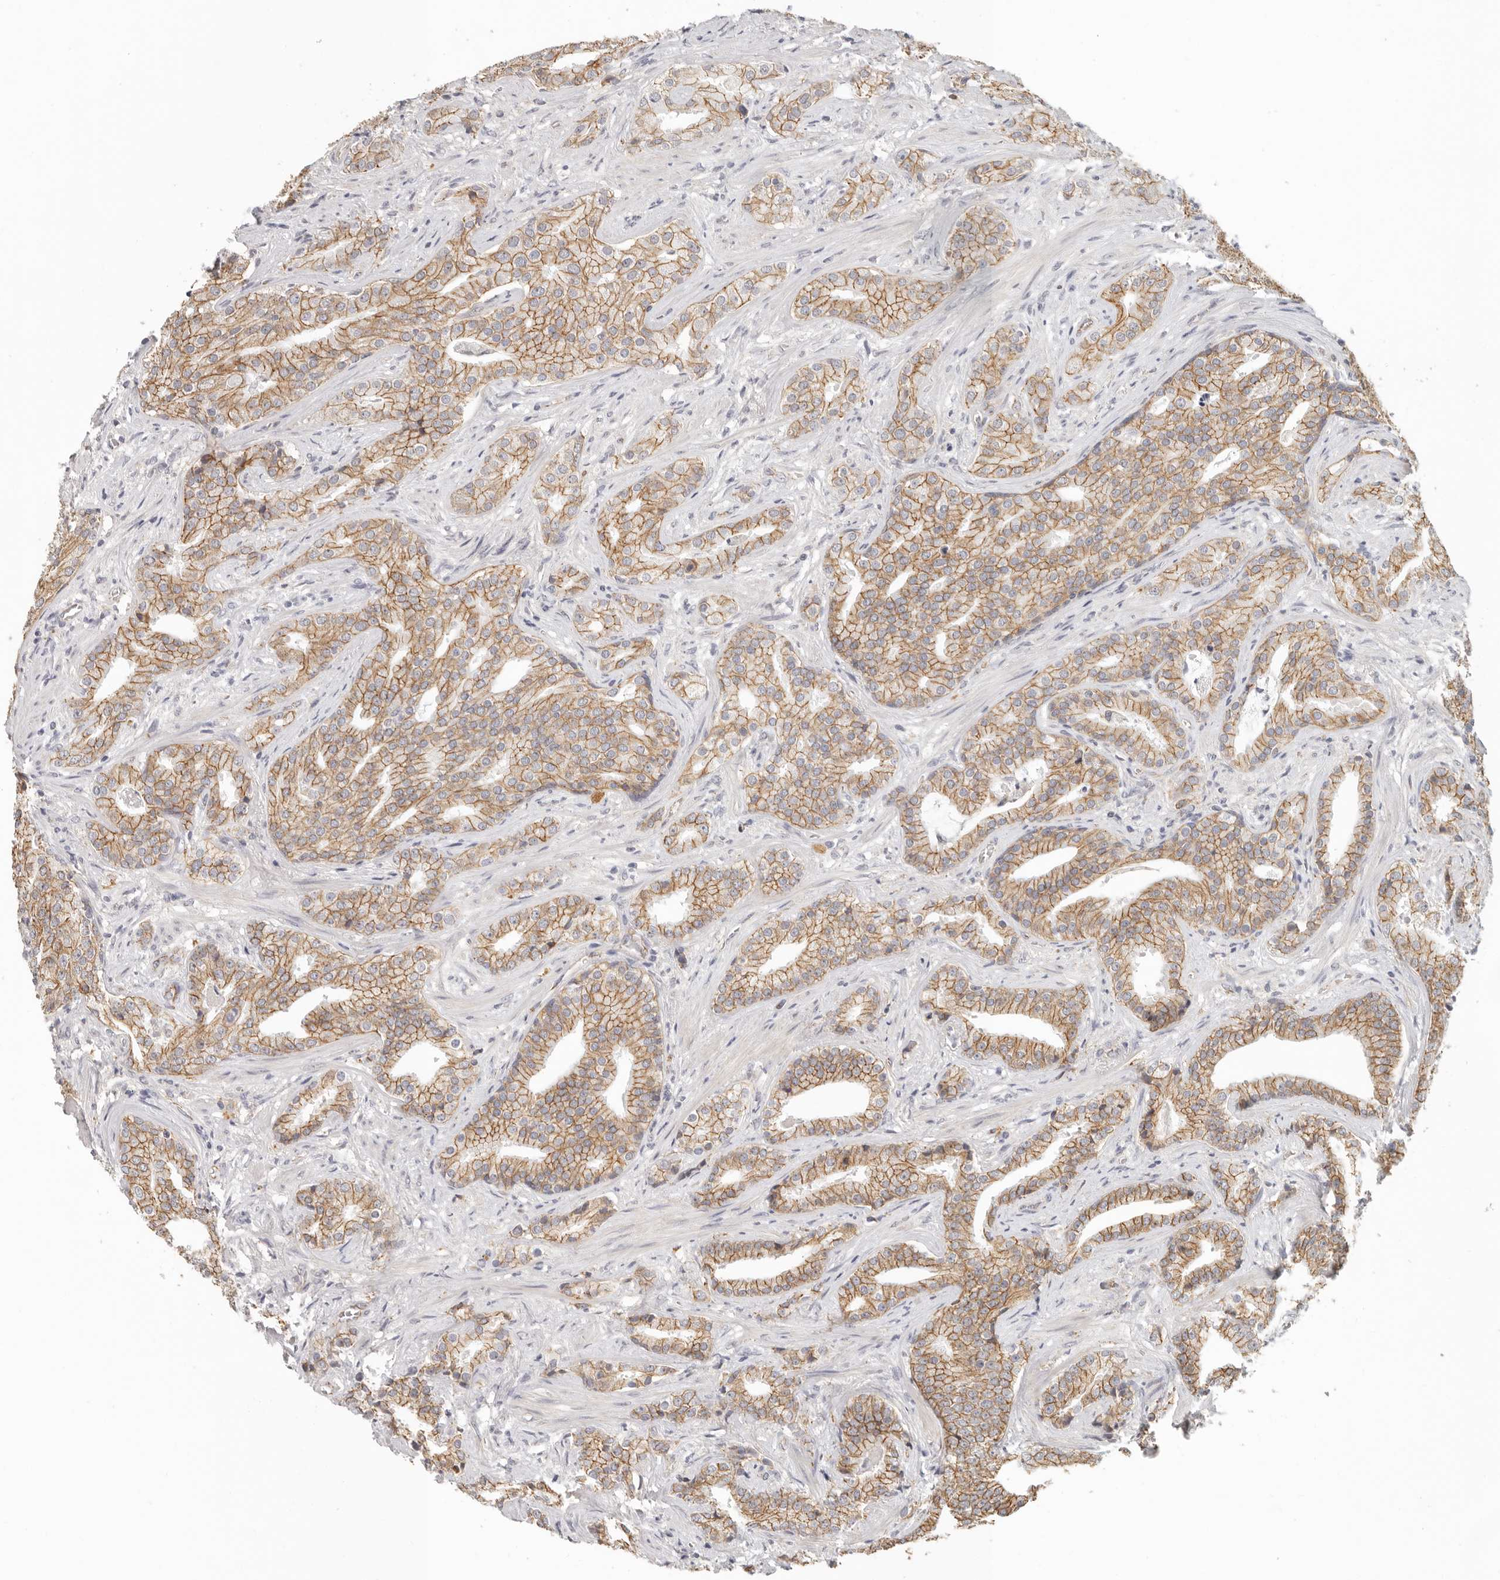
{"staining": {"intensity": "moderate", "quantity": ">75%", "location": "cytoplasmic/membranous"}, "tissue": "prostate cancer", "cell_type": "Tumor cells", "image_type": "cancer", "snomed": [{"axis": "morphology", "description": "Adenocarcinoma, Low grade"}, {"axis": "topography", "description": "Prostate"}], "caption": "Prostate cancer (adenocarcinoma (low-grade)) stained with immunohistochemistry (IHC) exhibits moderate cytoplasmic/membranous expression in about >75% of tumor cells.", "gene": "ANXA9", "patient": {"sex": "male", "age": 67}}